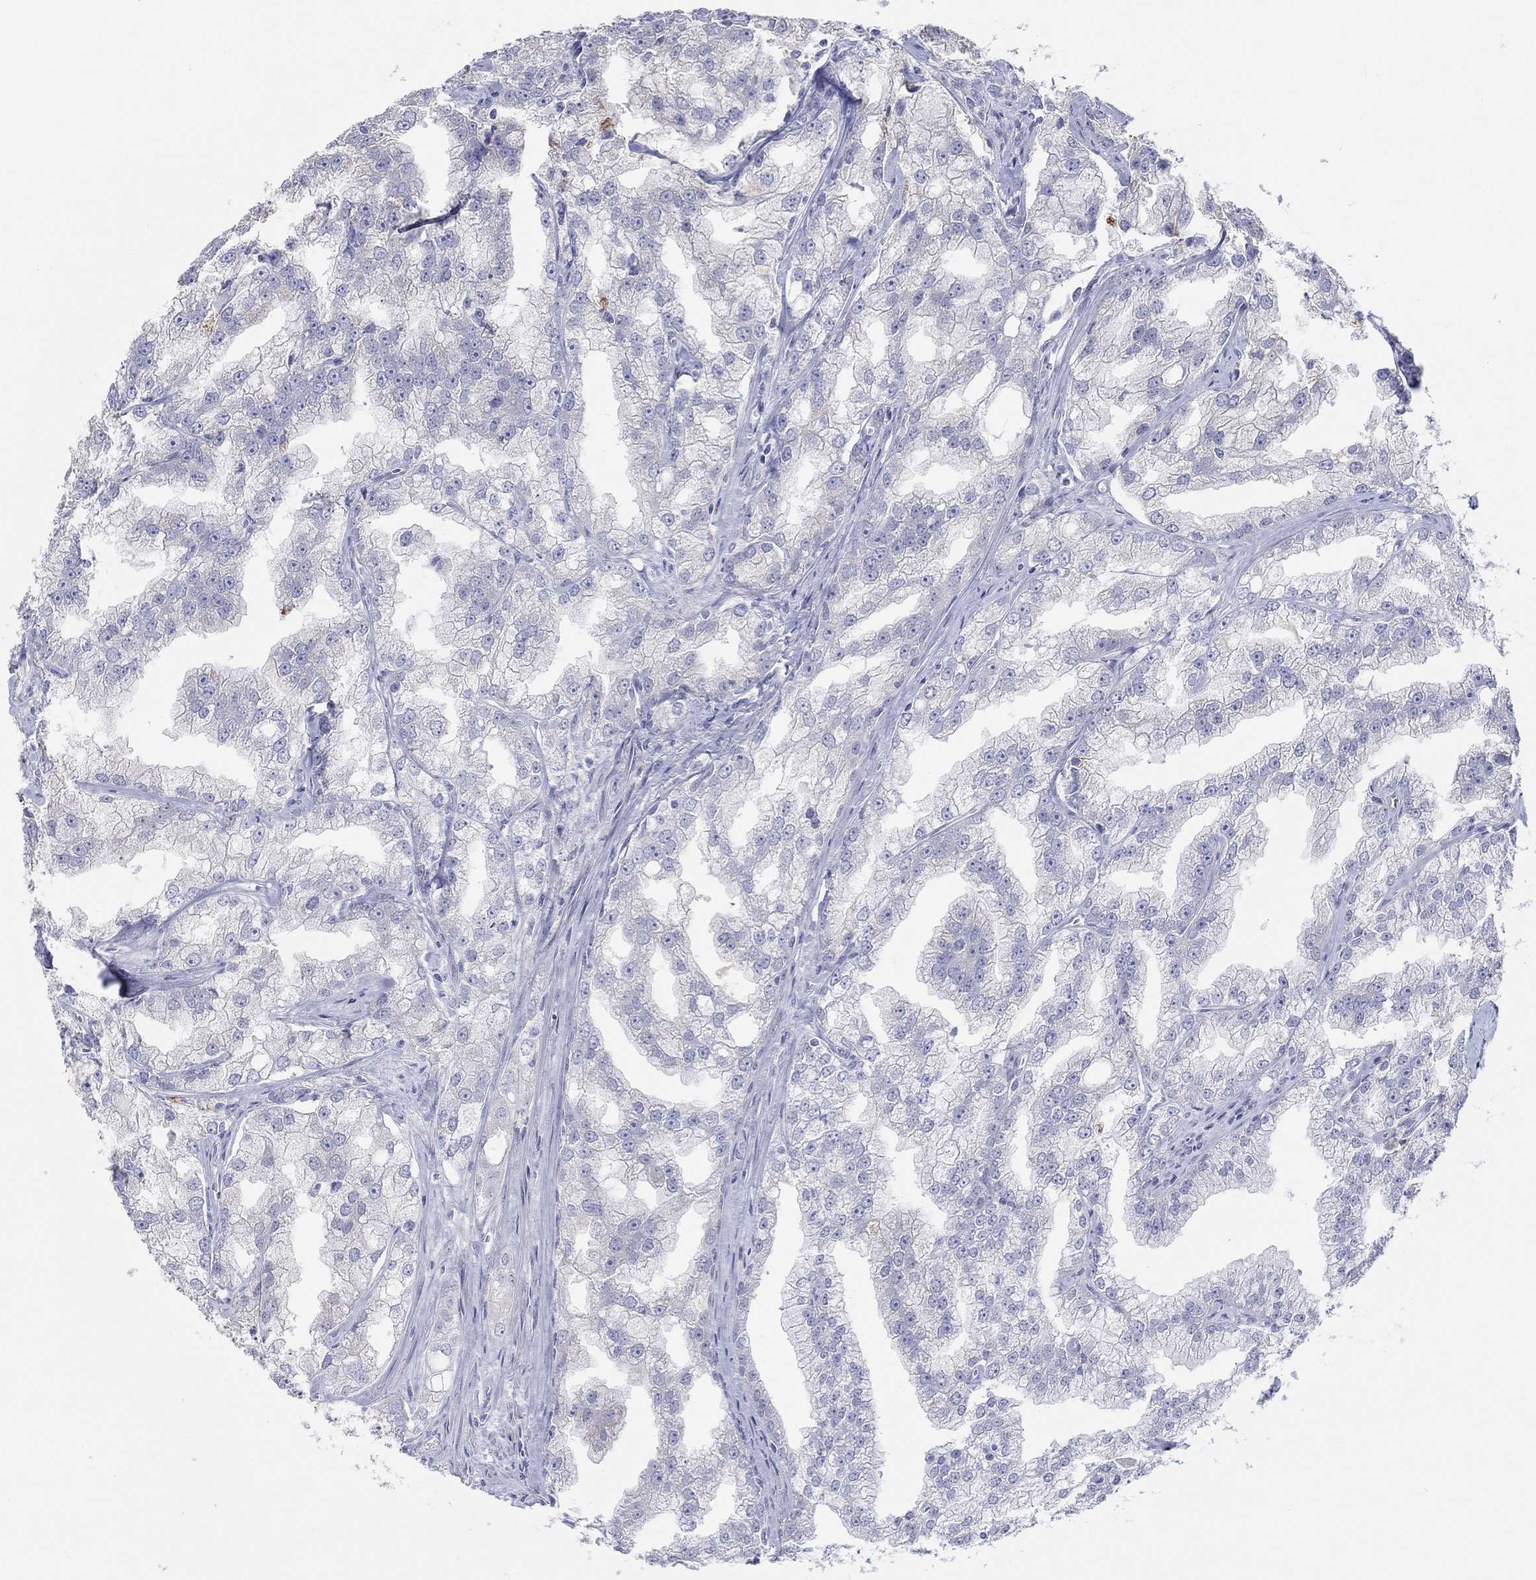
{"staining": {"intensity": "negative", "quantity": "none", "location": "none"}, "tissue": "prostate cancer", "cell_type": "Tumor cells", "image_type": "cancer", "snomed": [{"axis": "morphology", "description": "Adenocarcinoma, NOS"}, {"axis": "topography", "description": "Prostate"}], "caption": "A photomicrograph of adenocarcinoma (prostate) stained for a protein shows no brown staining in tumor cells. (Immunohistochemistry (ihc), brightfield microscopy, high magnification).", "gene": "LRRC4C", "patient": {"sex": "male", "age": 70}}